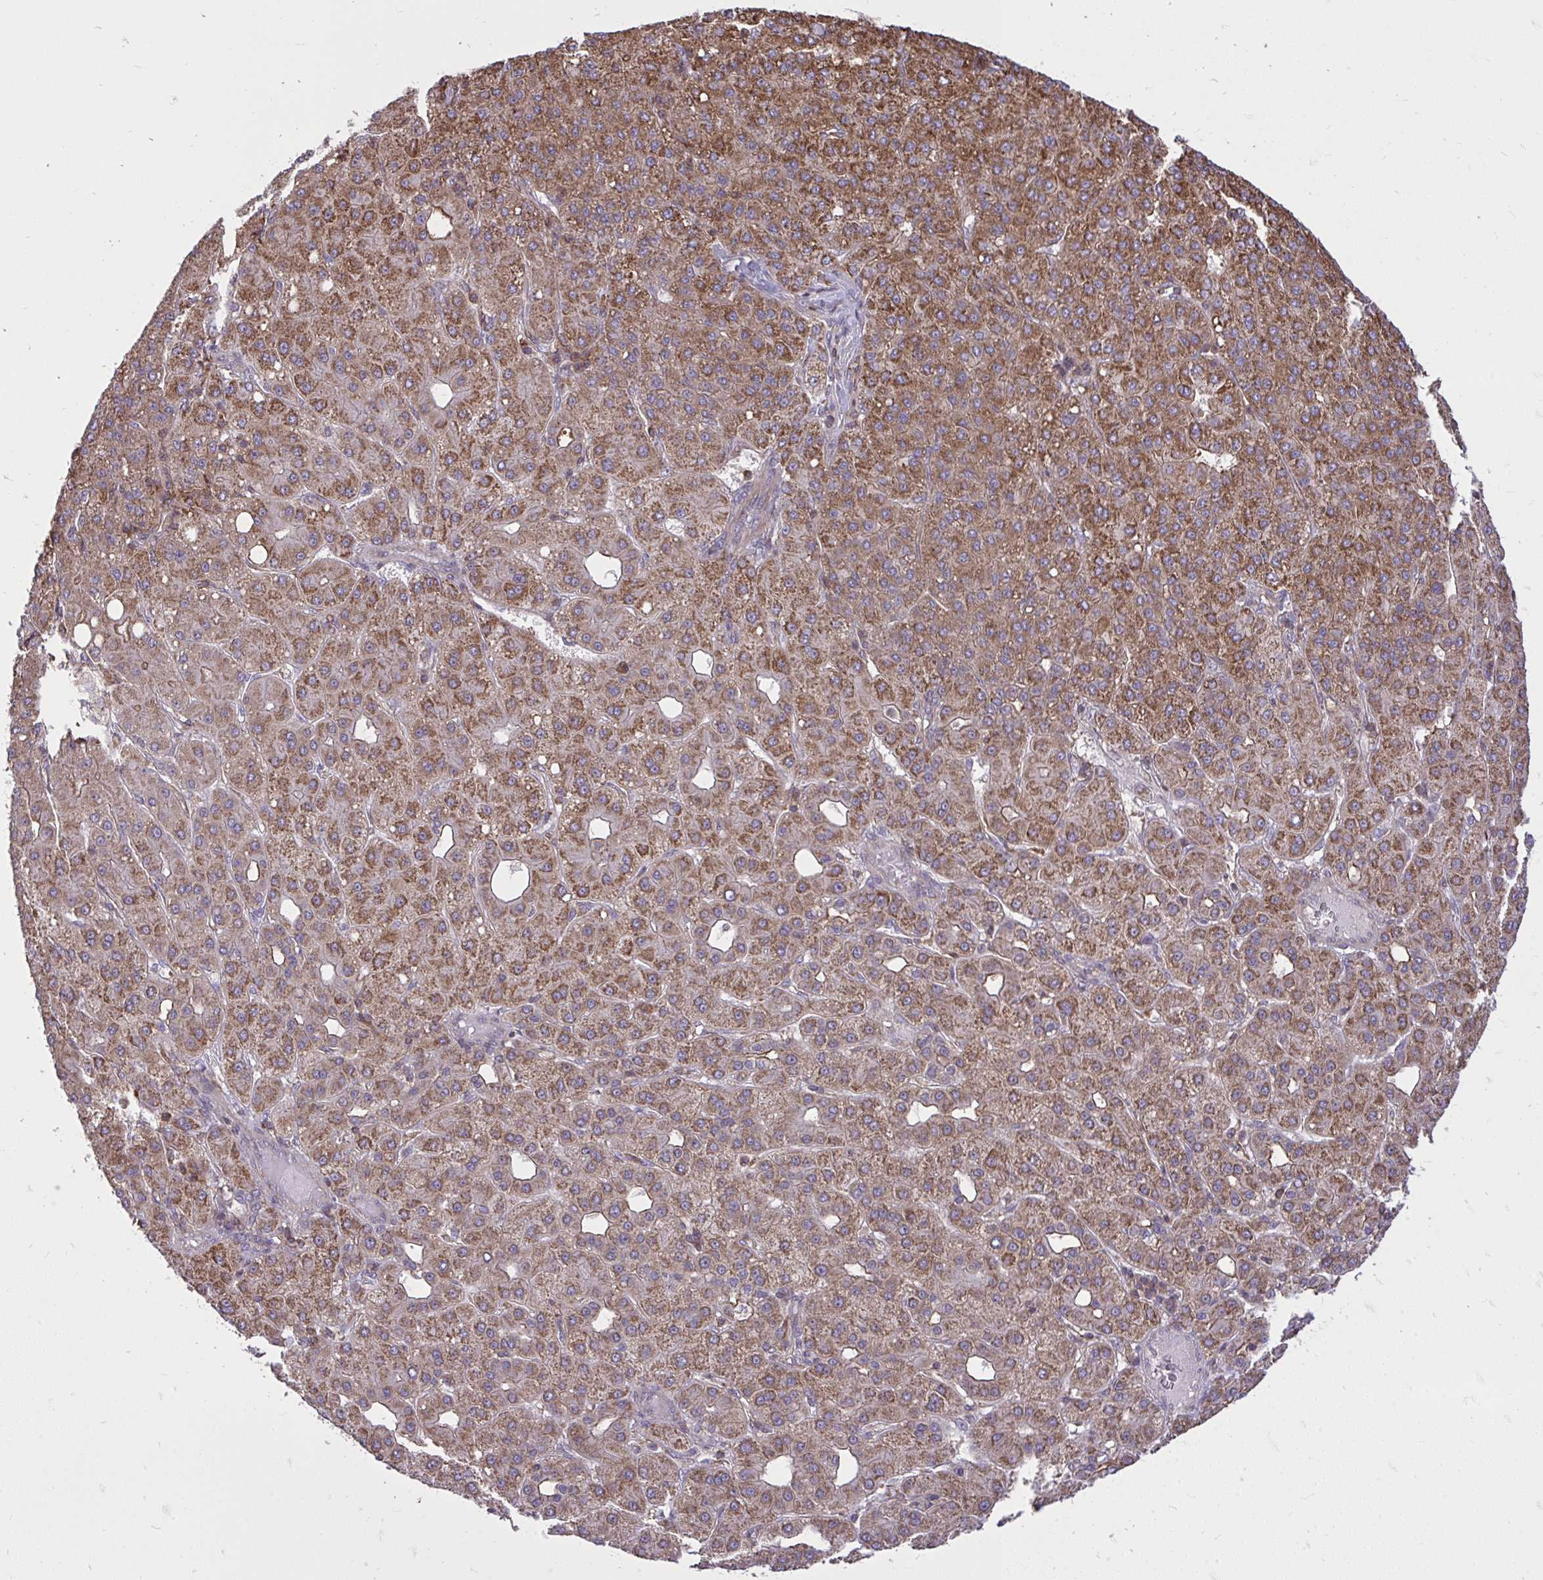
{"staining": {"intensity": "strong", "quantity": ">75%", "location": "cytoplasmic/membranous"}, "tissue": "liver cancer", "cell_type": "Tumor cells", "image_type": "cancer", "snomed": [{"axis": "morphology", "description": "Carcinoma, Hepatocellular, NOS"}, {"axis": "topography", "description": "Liver"}], "caption": "IHC micrograph of human hepatocellular carcinoma (liver) stained for a protein (brown), which reveals high levels of strong cytoplasmic/membranous staining in about >75% of tumor cells.", "gene": "SLC7A5", "patient": {"sex": "male", "age": 65}}